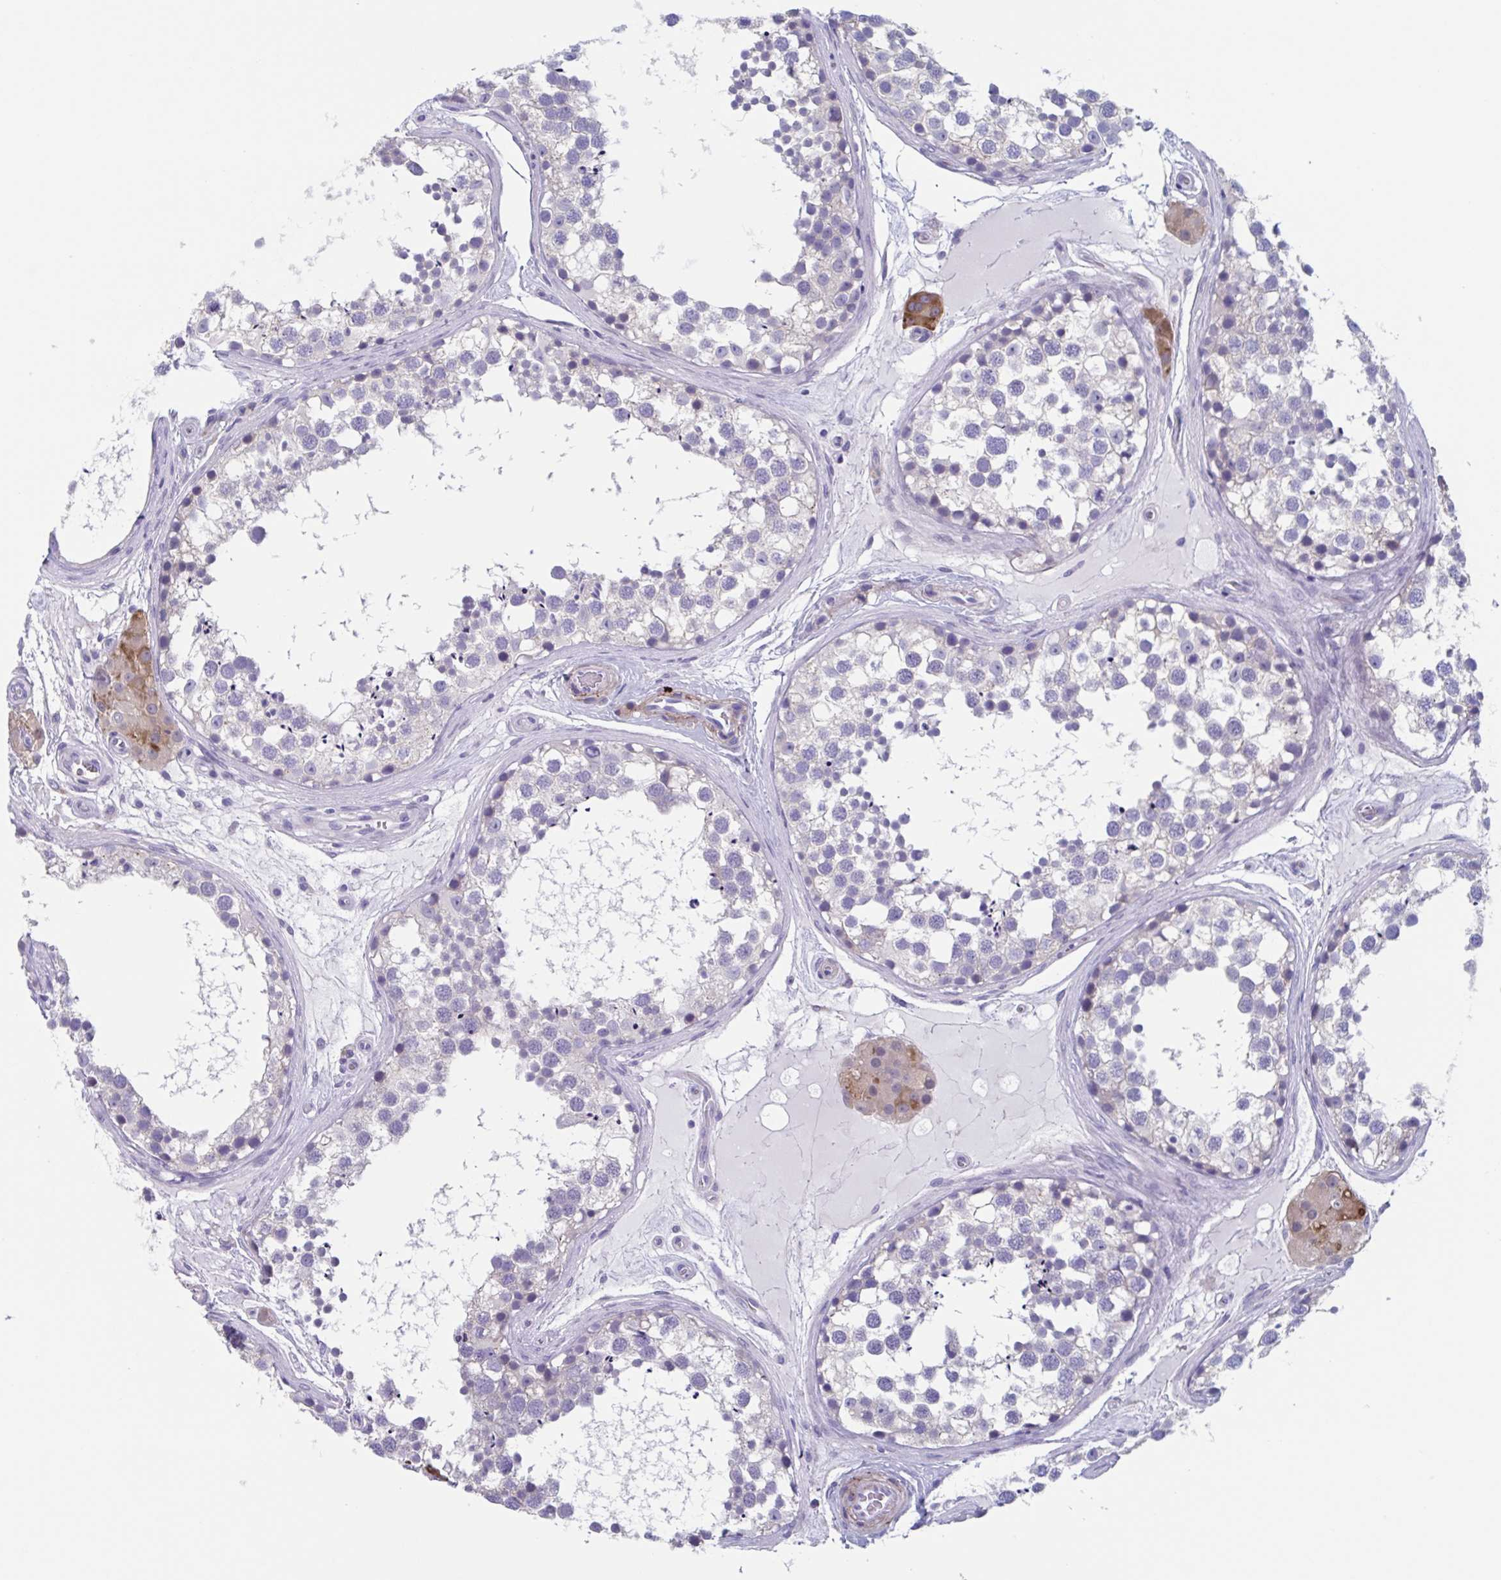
{"staining": {"intensity": "negative", "quantity": "none", "location": "none"}, "tissue": "testis", "cell_type": "Cells in seminiferous ducts", "image_type": "normal", "snomed": [{"axis": "morphology", "description": "Normal tissue, NOS"}, {"axis": "morphology", "description": "Seminoma, NOS"}, {"axis": "topography", "description": "Testis"}], "caption": "Cells in seminiferous ducts are negative for protein expression in normal human testis. (DAB (3,3'-diaminobenzidine) immunohistochemistry (IHC), high magnification).", "gene": "LPIN3", "patient": {"sex": "male", "age": 65}}